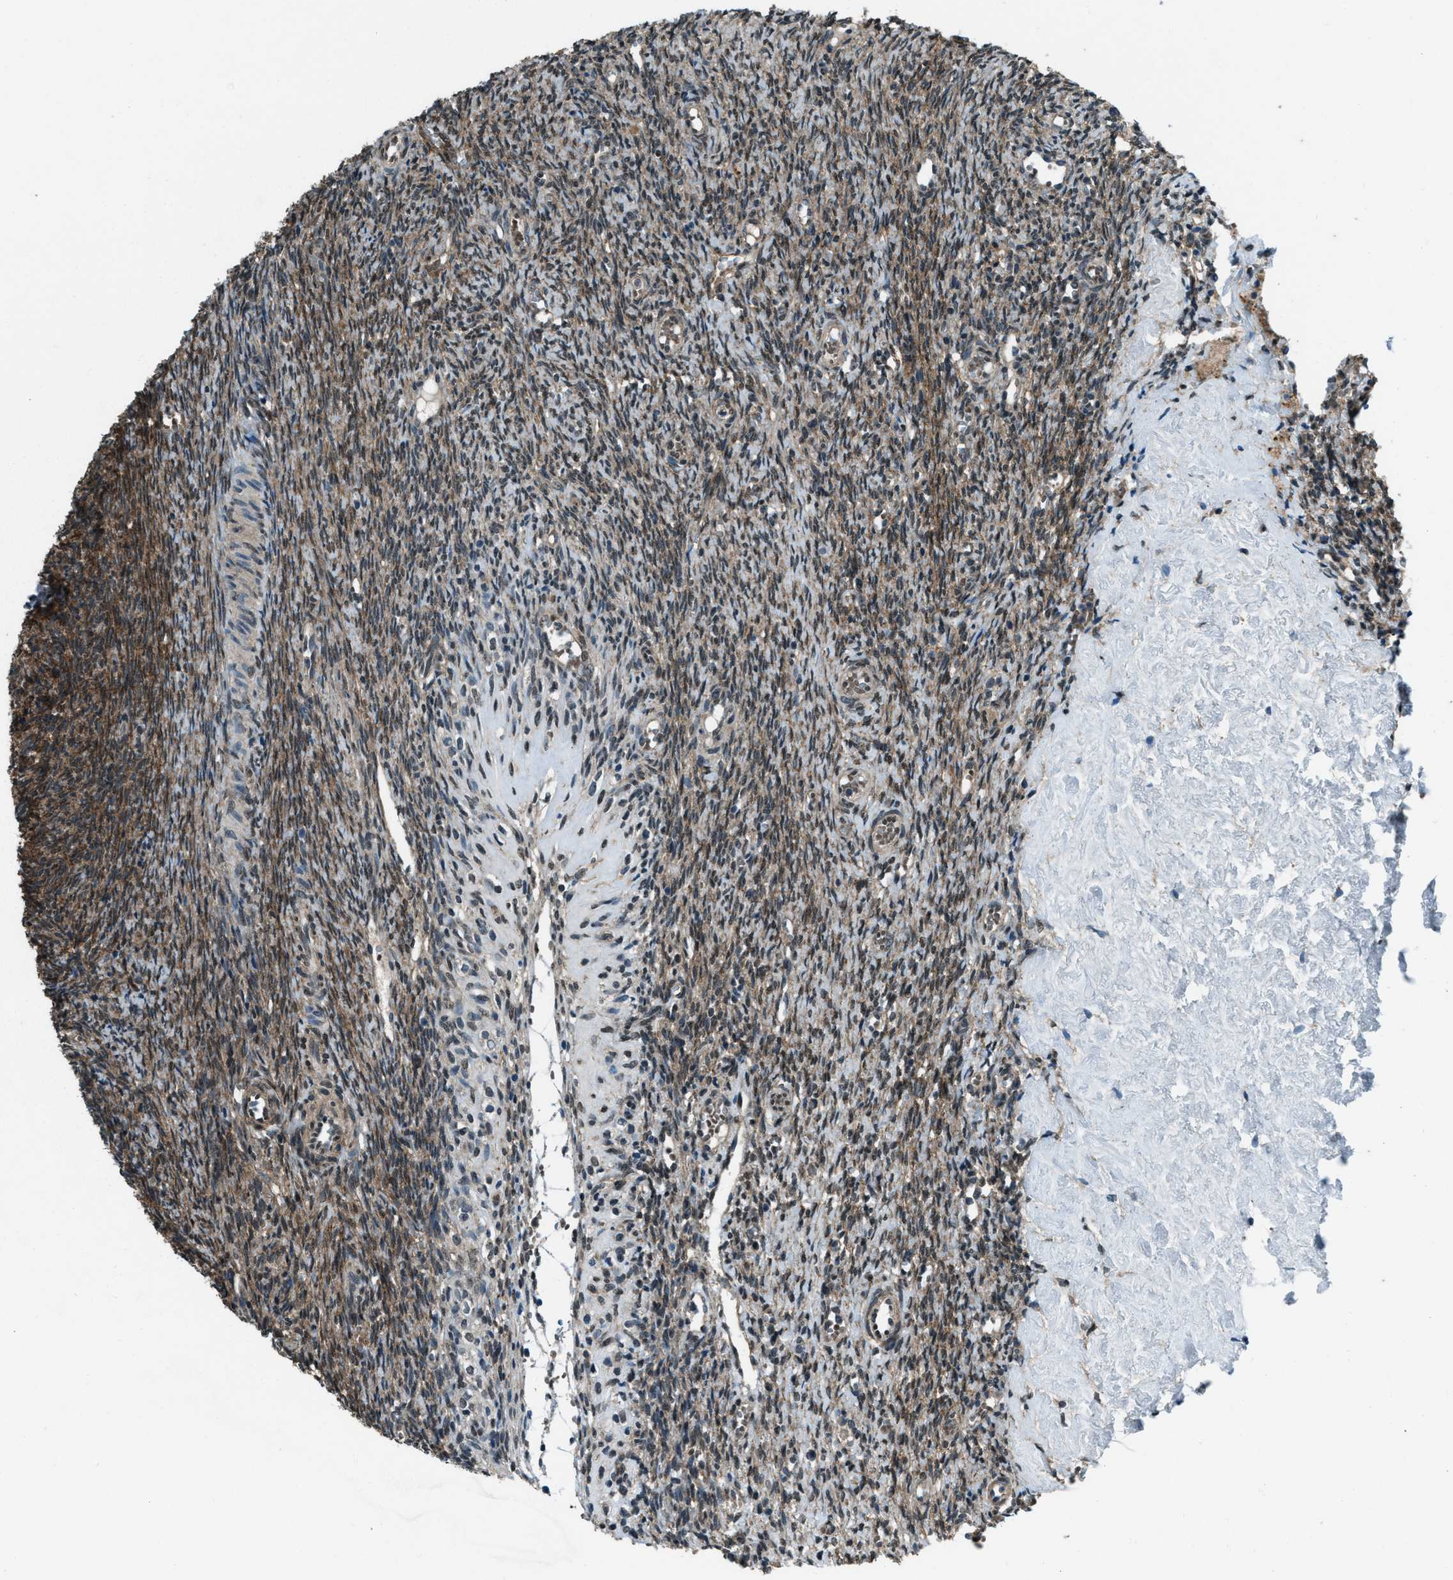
{"staining": {"intensity": "moderate", "quantity": ">75%", "location": "cytoplasmic/membranous"}, "tissue": "ovary", "cell_type": "Ovarian stroma cells", "image_type": "normal", "snomed": [{"axis": "morphology", "description": "Normal tissue, NOS"}, {"axis": "topography", "description": "Ovary"}], "caption": "The image displays a brown stain indicating the presence of a protein in the cytoplasmic/membranous of ovarian stroma cells in ovary. The protein is stained brown, and the nuclei are stained in blue (DAB (3,3'-diaminobenzidine) IHC with brightfield microscopy, high magnification).", "gene": "SVIL", "patient": {"sex": "female", "age": 41}}